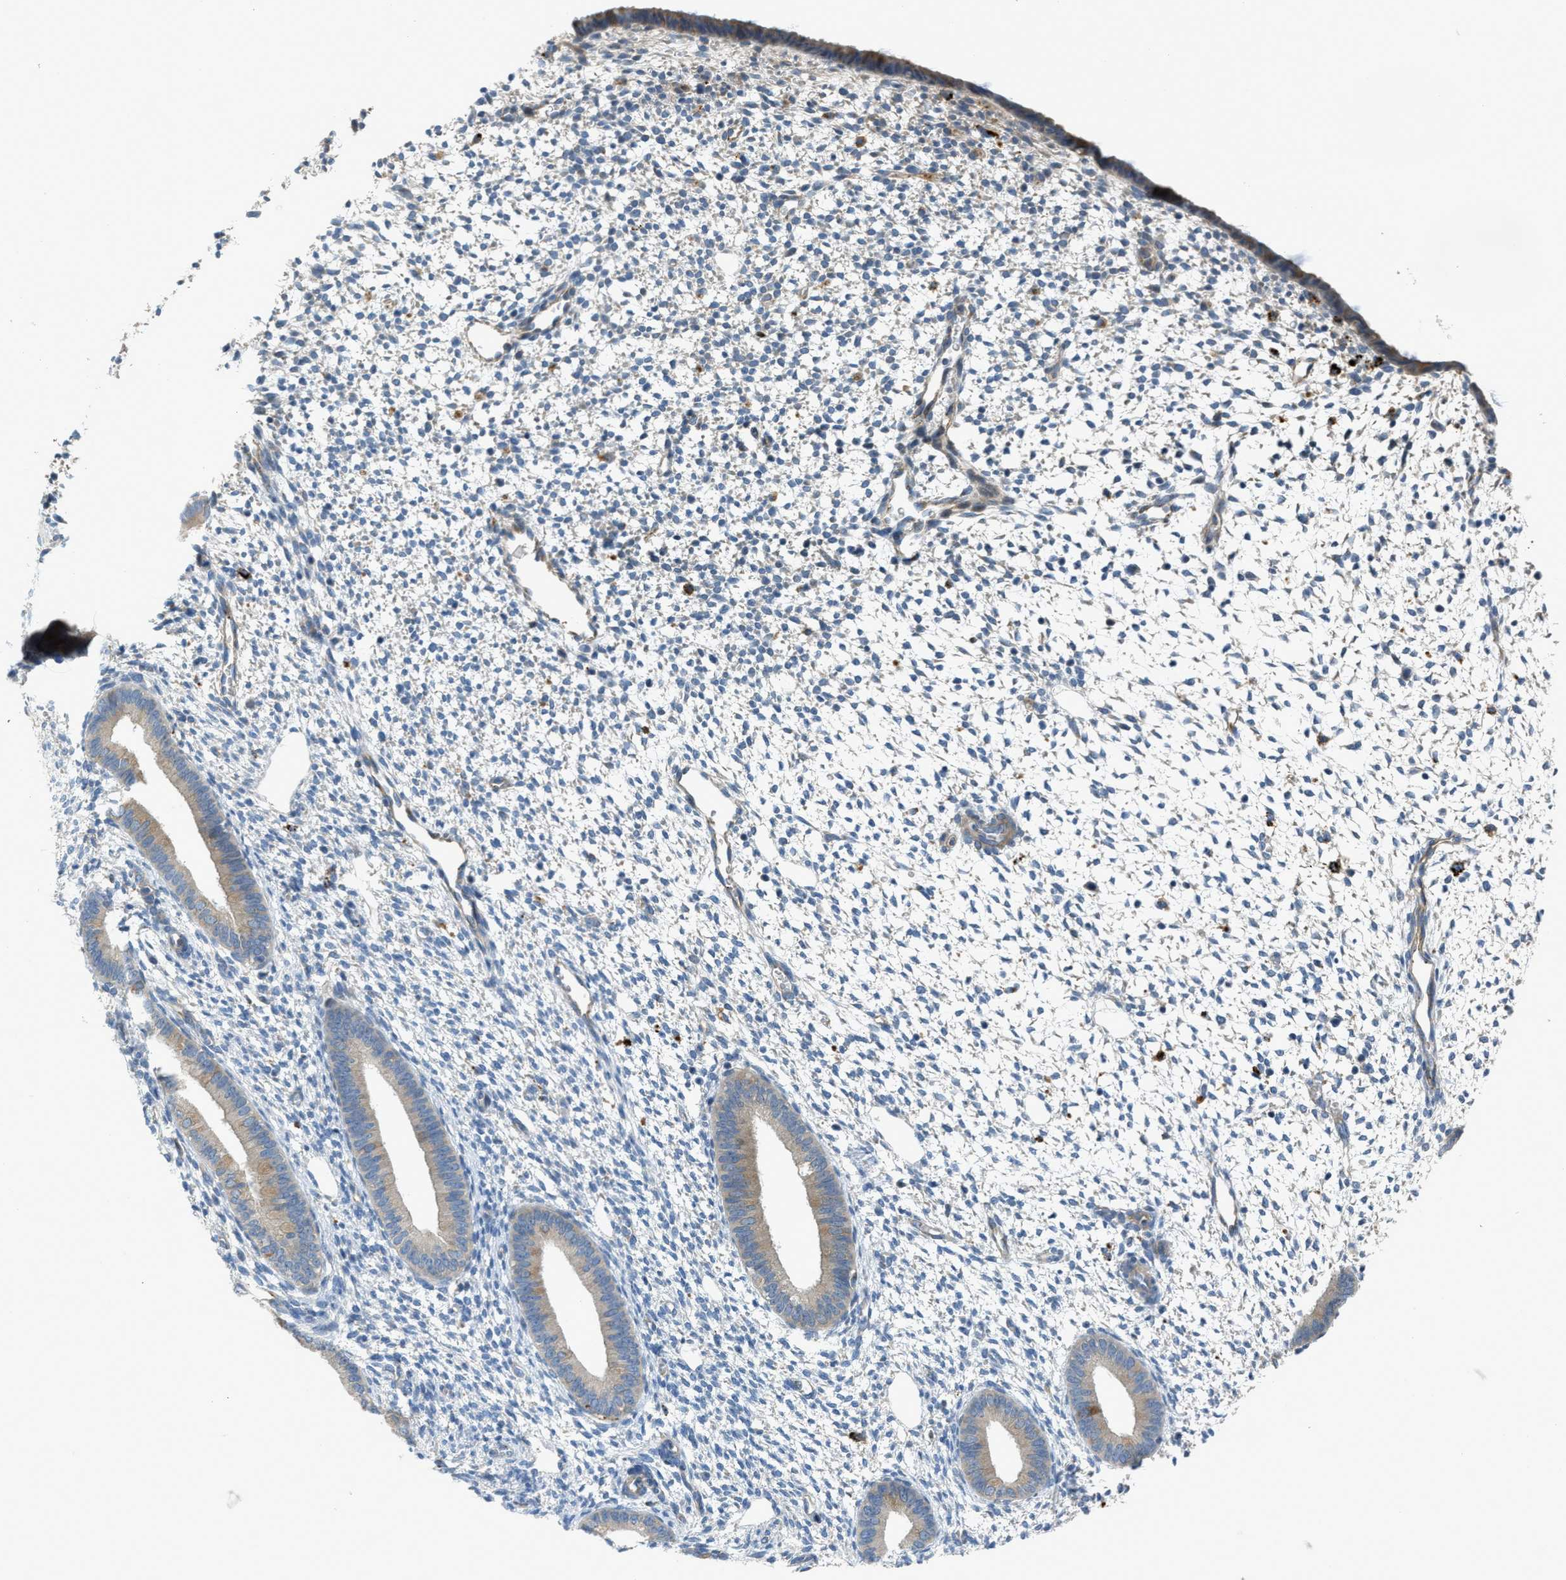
{"staining": {"intensity": "negative", "quantity": "none", "location": "none"}, "tissue": "endometrium", "cell_type": "Cells in endometrial stroma", "image_type": "normal", "snomed": [{"axis": "morphology", "description": "Normal tissue, NOS"}, {"axis": "topography", "description": "Endometrium"}], "caption": "This is a photomicrograph of immunohistochemistry staining of benign endometrium, which shows no staining in cells in endometrial stroma.", "gene": "KLHDC10", "patient": {"sex": "female", "age": 46}}